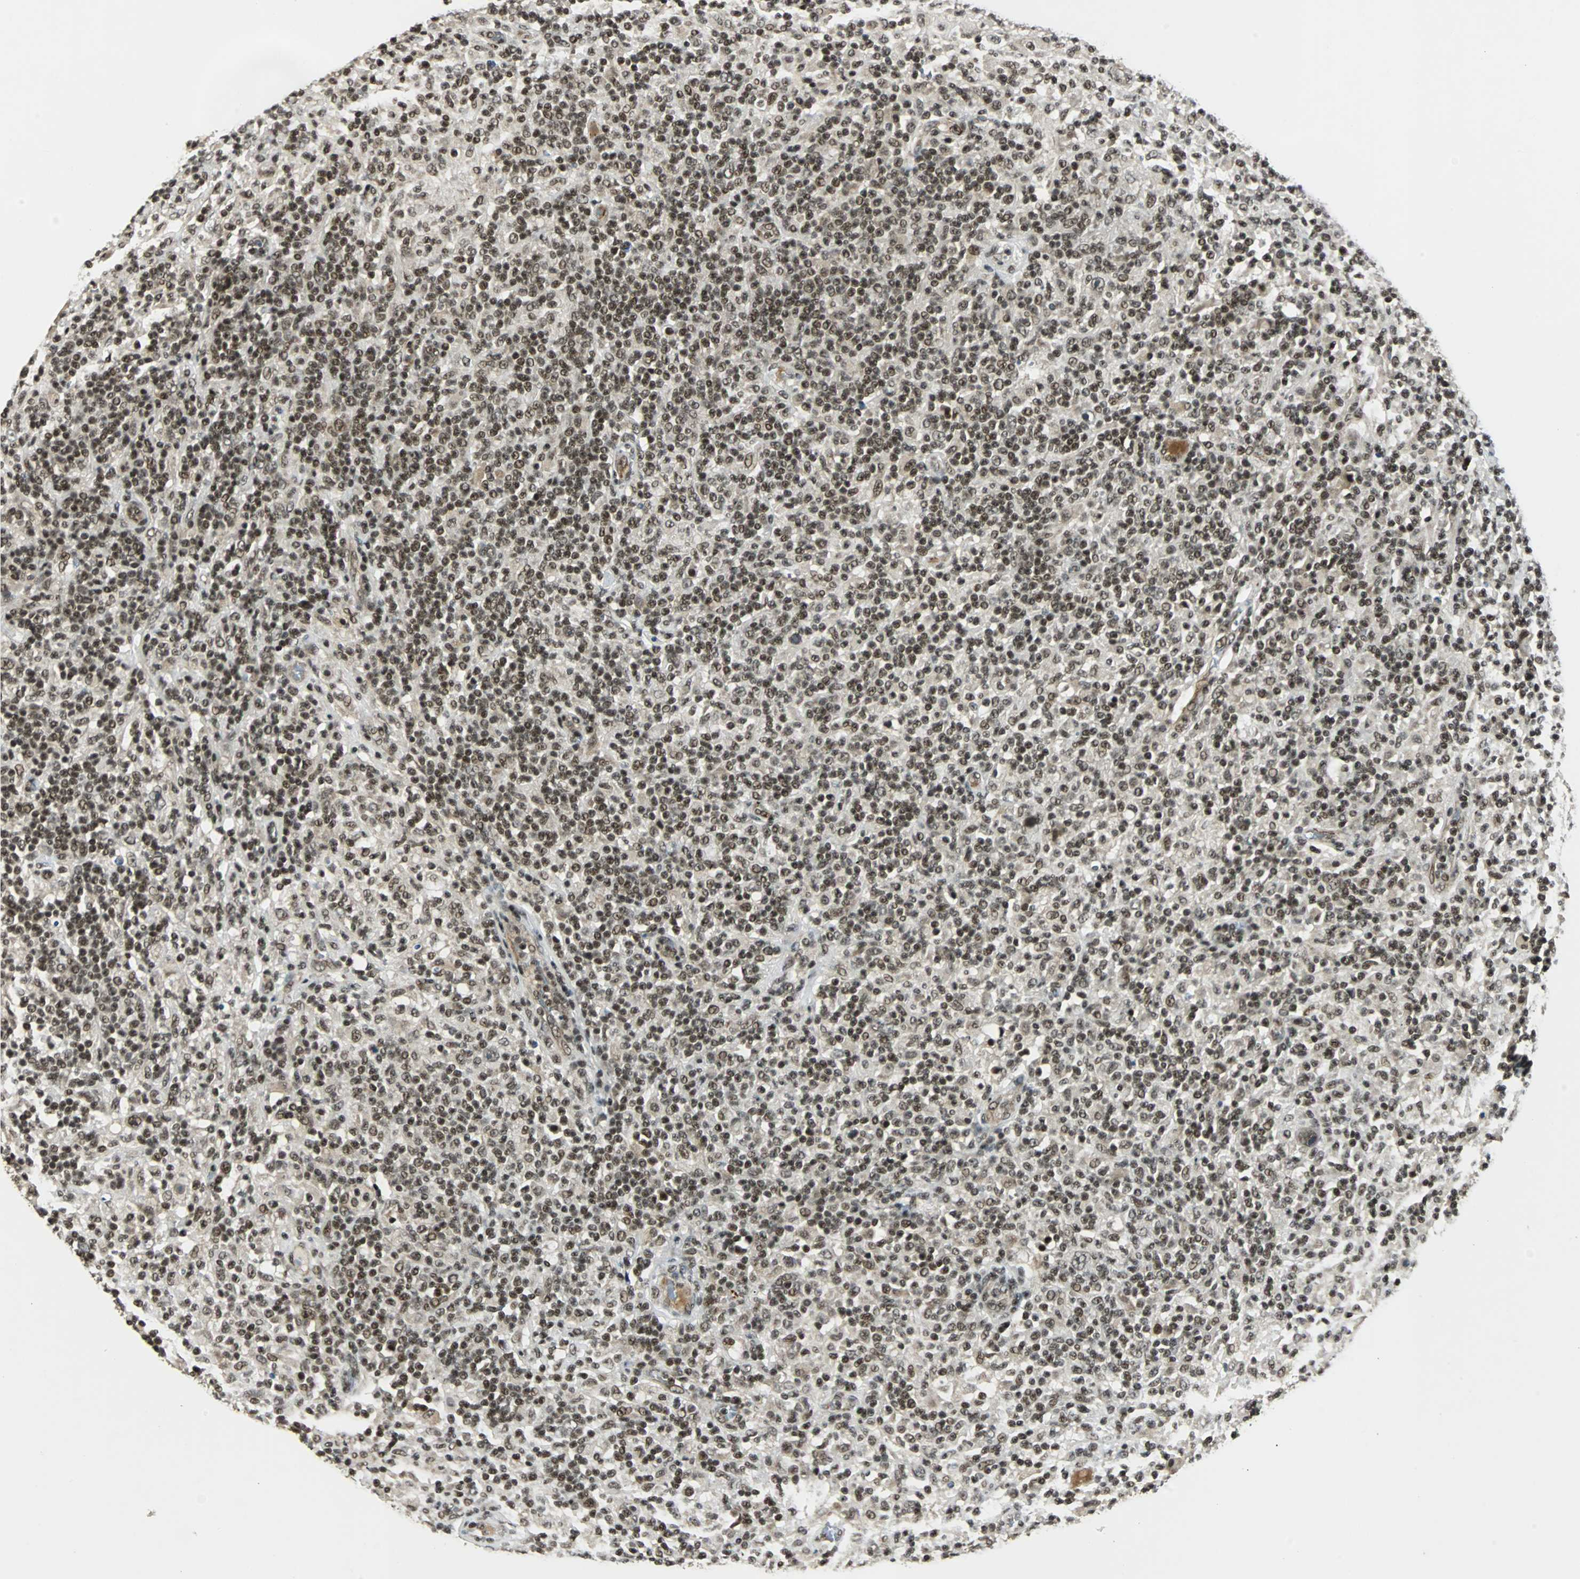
{"staining": {"intensity": "strong", "quantity": ">75%", "location": "nuclear"}, "tissue": "lymphoma", "cell_type": "Tumor cells", "image_type": "cancer", "snomed": [{"axis": "morphology", "description": "Hodgkin's disease, NOS"}, {"axis": "topography", "description": "Lymph node"}], "caption": "Protein expression by IHC exhibits strong nuclear positivity in approximately >75% of tumor cells in lymphoma.", "gene": "TAF5", "patient": {"sex": "male", "age": 70}}